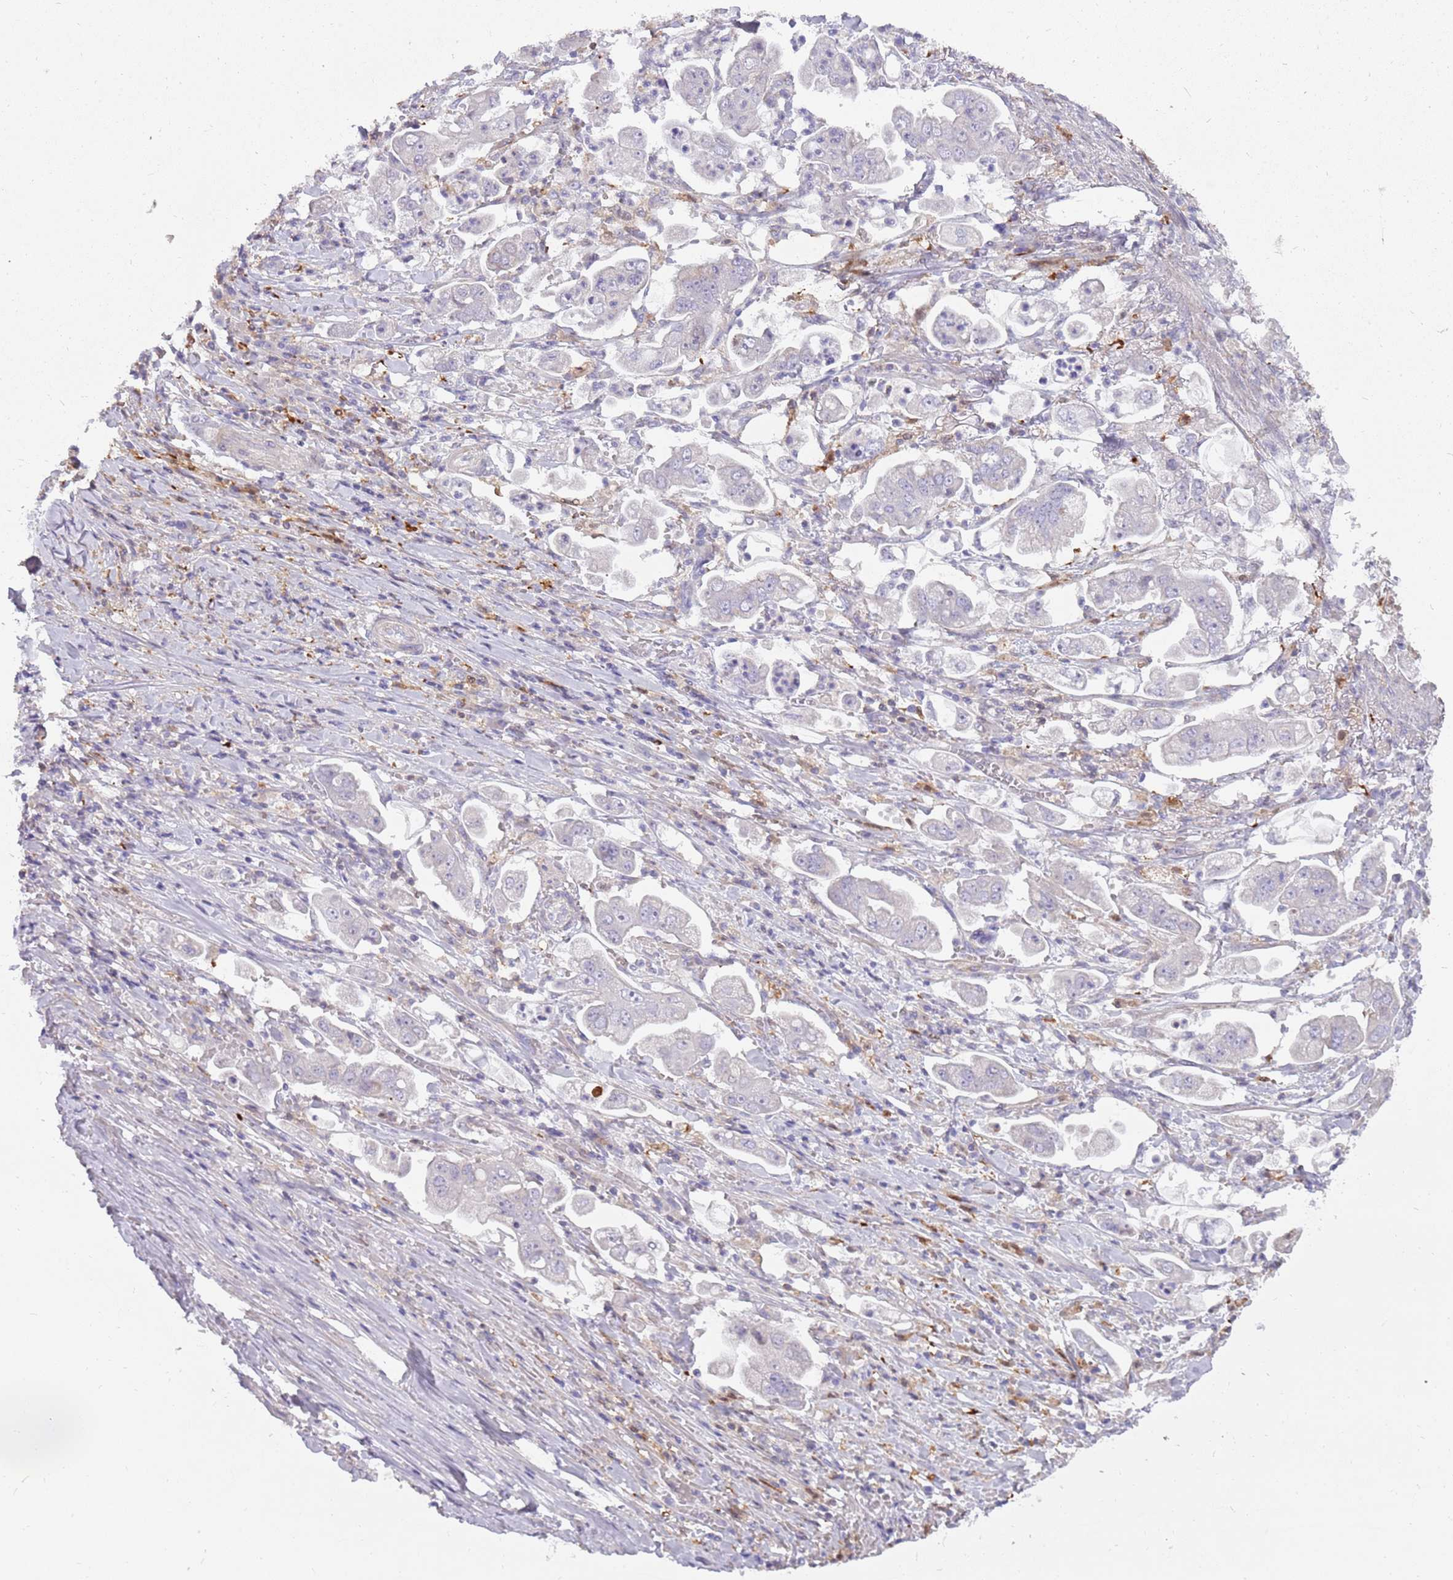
{"staining": {"intensity": "negative", "quantity": "none", "location": "none"}, "tissue": "stomach cancer", "cell_type": "Tumor cells", "image_type": "cancer", "snomed": [{"axis": "morphology", "description": "Adenocarcinoma, NOS"}, {"axis": "topography", "description": "Stomach"}], "caption": "A high-resolution photomicrograph shows immunohistochemistry (IHC) staining of adenocarcinoma (stomach), which exhibits no significant expression in tumor cells.", "gene": "DIPK1C", "patient": {"sex": "male", "age": 62}}